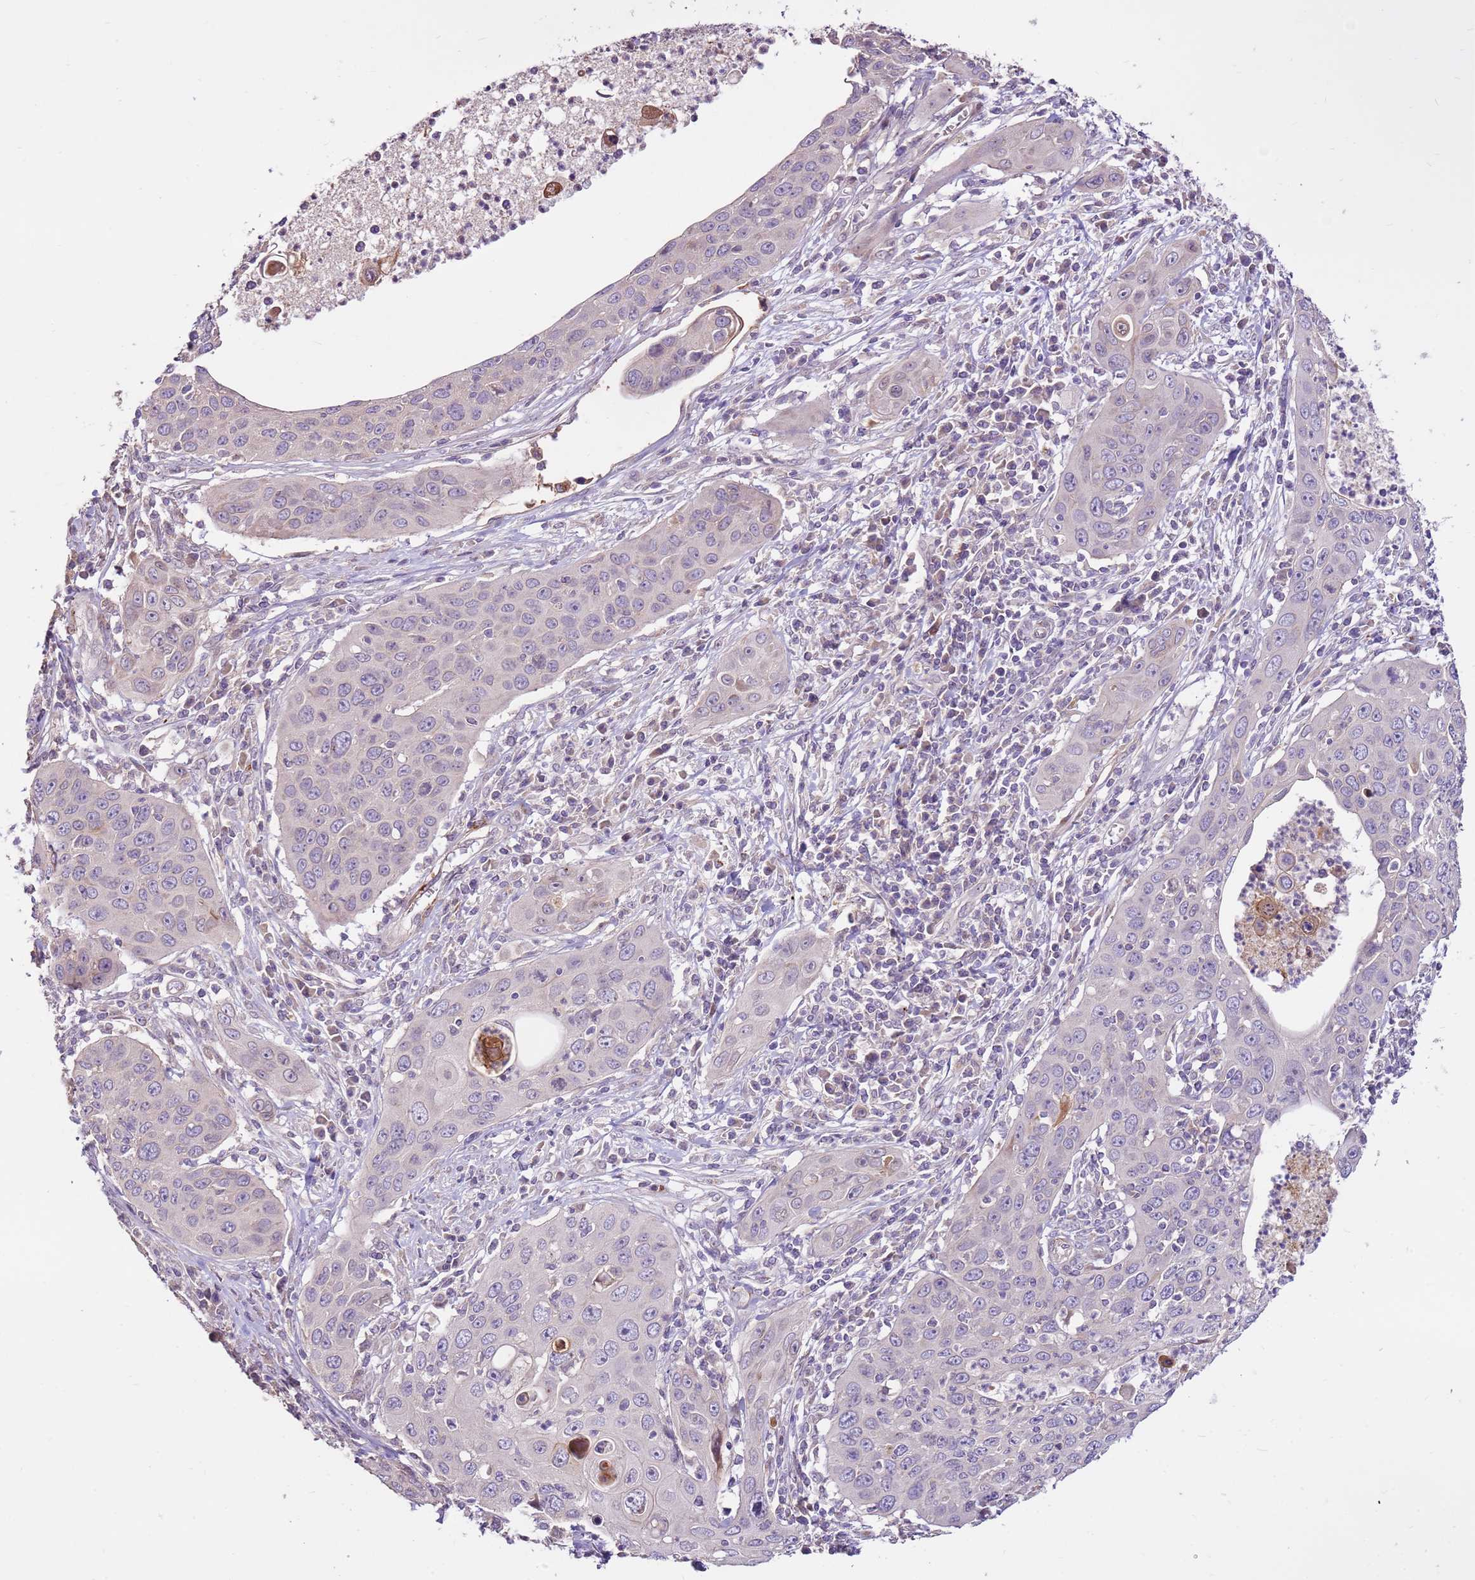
{"staining": {"intensity": "negative", "quantity": "none", "location": "none"}, "tissue": "cervical cancer", "cell_type": "Tumor cells", "image_type": "cancer", "snomed": [{"axis": "morphology", "description": "Squamous cell carcinoma, NOS"}, {"axis": "topography", "description": "Cervix"}], "caption": "High magnification brightfield microscopy of squamous cell carcinoma (cervical) stained with DAB (brown) and counterstained with hematoxylin (blue): tumor cells show no significant staining.", "gene": "LGI4", "patient": {"sex": "female", "age": 36}}